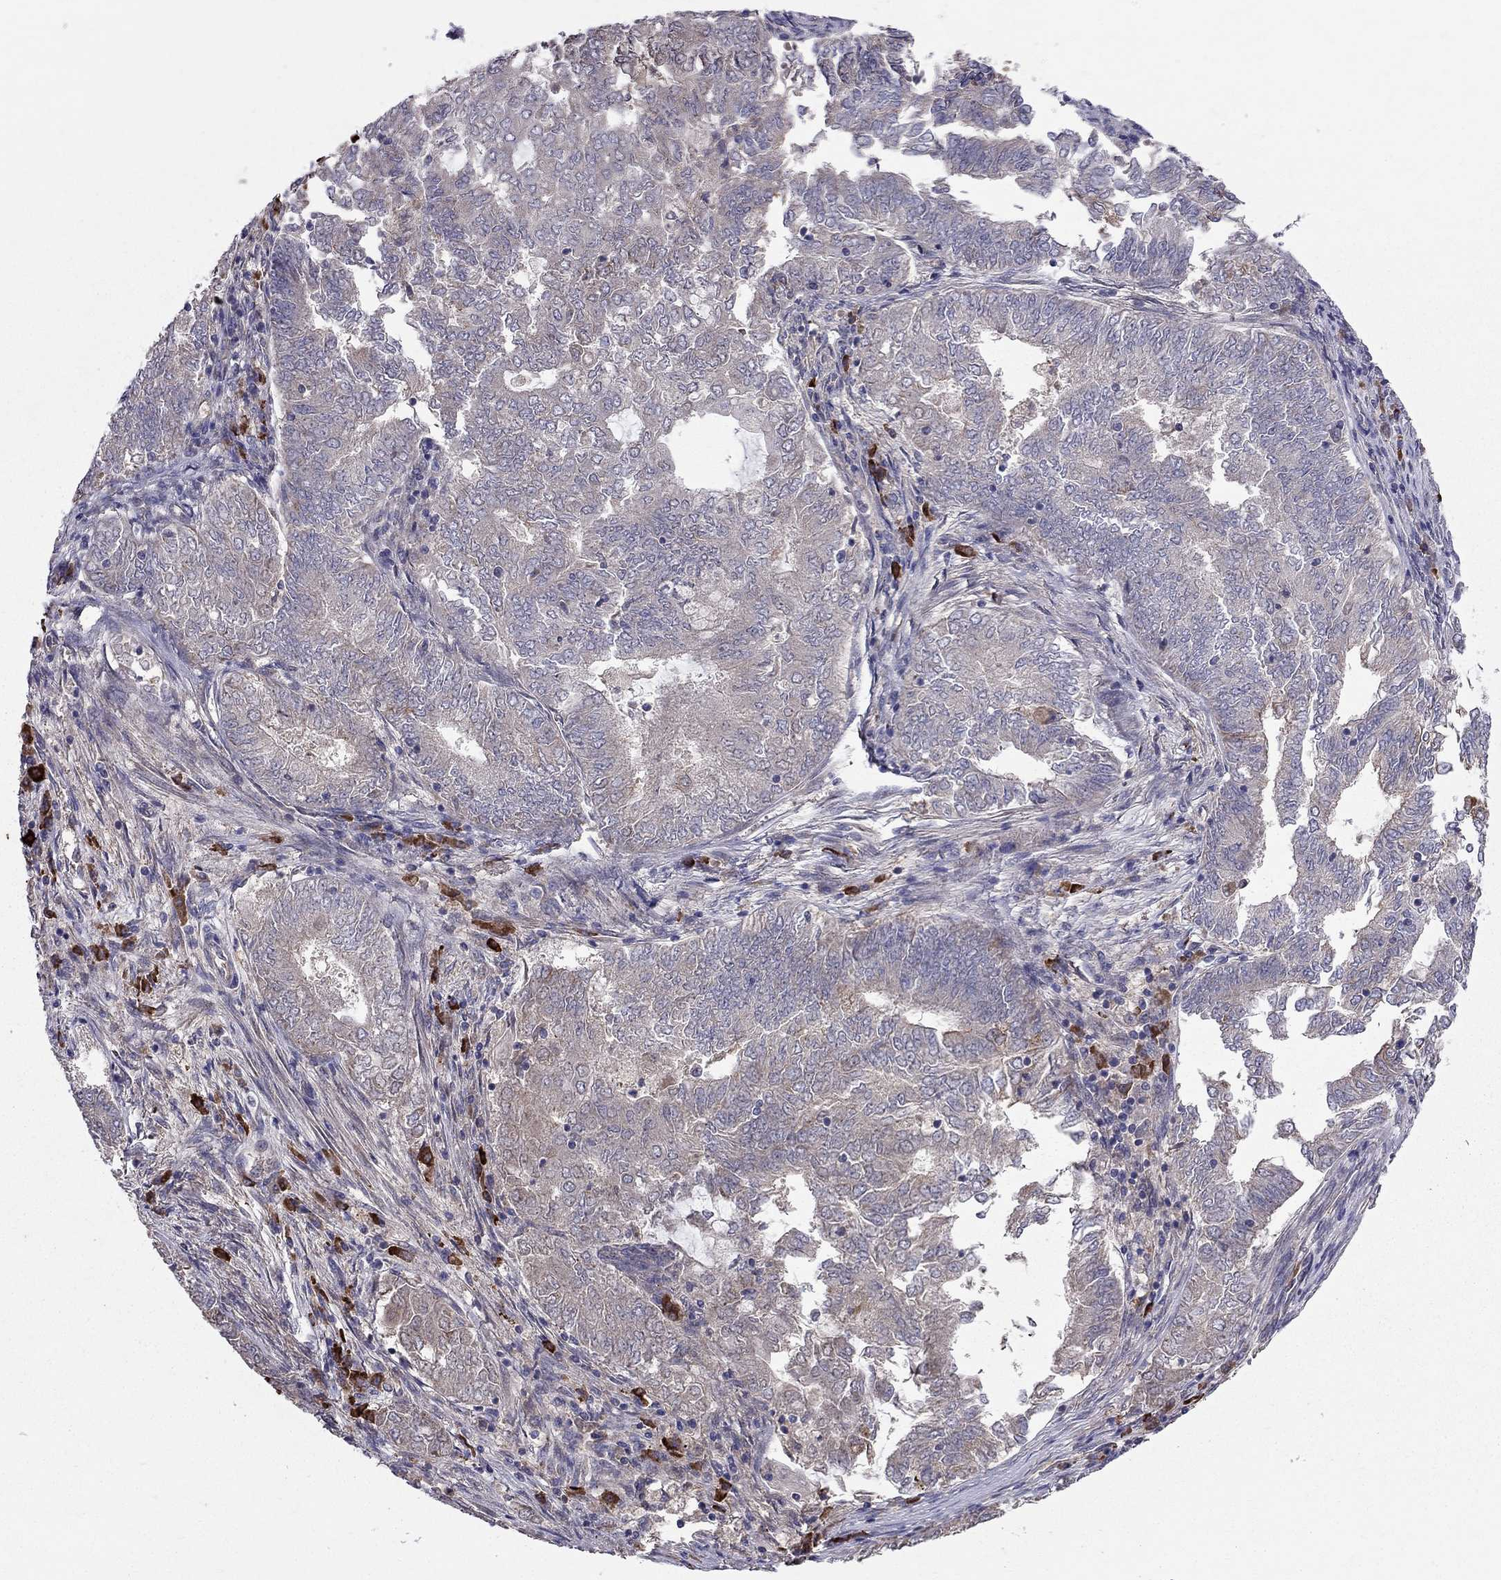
{"staining": {"intensity": "weak", "quantity": "<25%", "location": "cytoplasmic/membranous"}, "tissue": "endometrial cancer", "cell_type": "Tumor cells", "image_type": "cancer", "snomed": [{"axis": "morphology", "description": "Adenocarcinoma, NOS"}, {"axis": "topography", "description": "Endometrium"}], "caption": "This micrograph is of endometrial cancer stained with IHC to label a protein in brown with the nuclei are counter-stained blue. There is no staining in tumor cells.", "gene": "PIK3CG", "patient": {"sex": "female", "age": 62}}